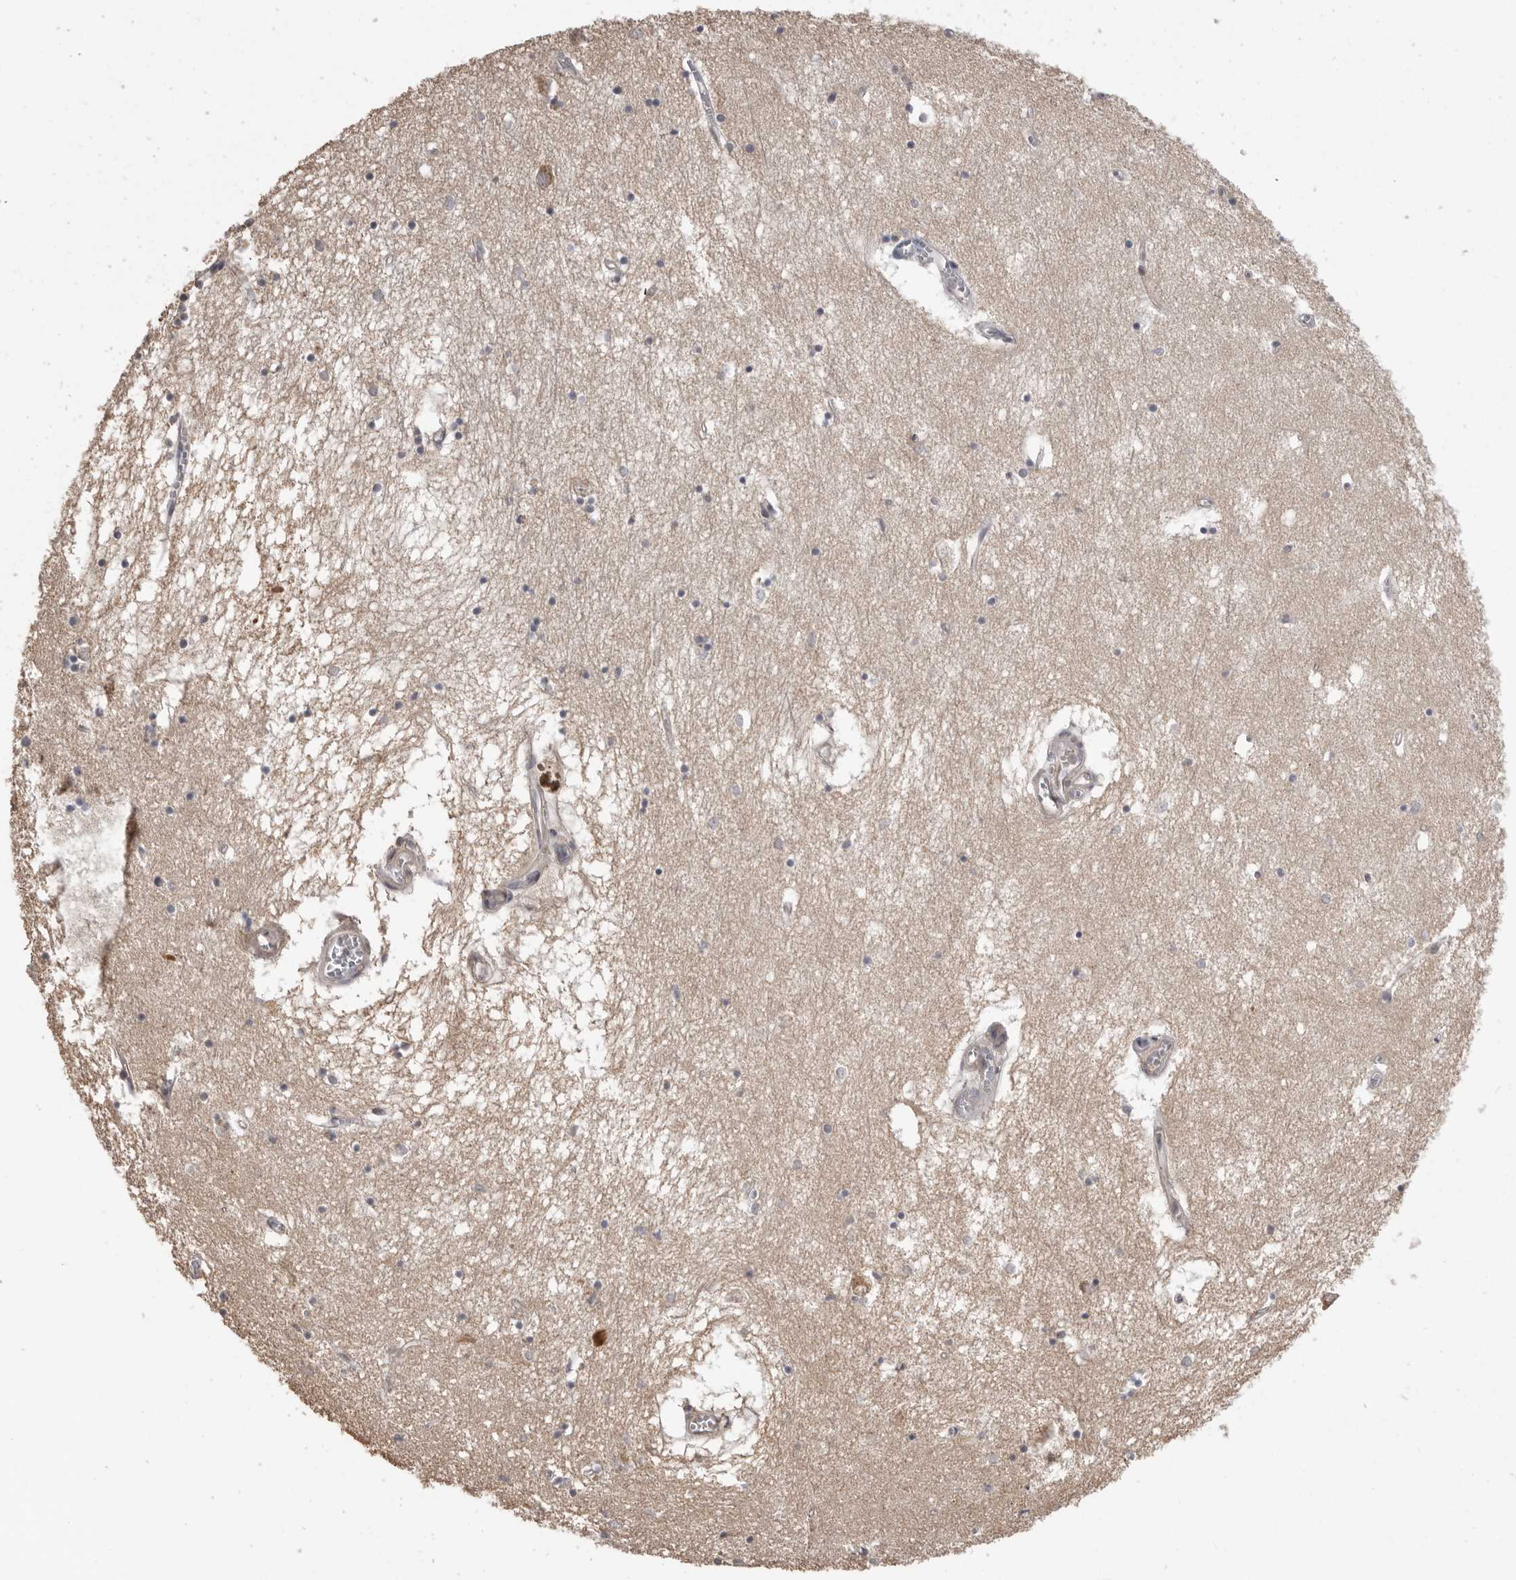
{"staining": {"intensity": "negative", "quantity": "none", "location": "none"}, "tissue": "hippocampus", "cell_type": "Glial cells", "image_type": "normal", "snomed": [{"axis": "morphology", "description": "Normal tissue, NOS"}, {"axis": "topography", "description": "Hippocampus"}], "caption": "The histopathology image shows no staining of glial cells in benign hippocampus.", "gene": "SMARCC1", "patient": {"sex": "male", "age": 70}}